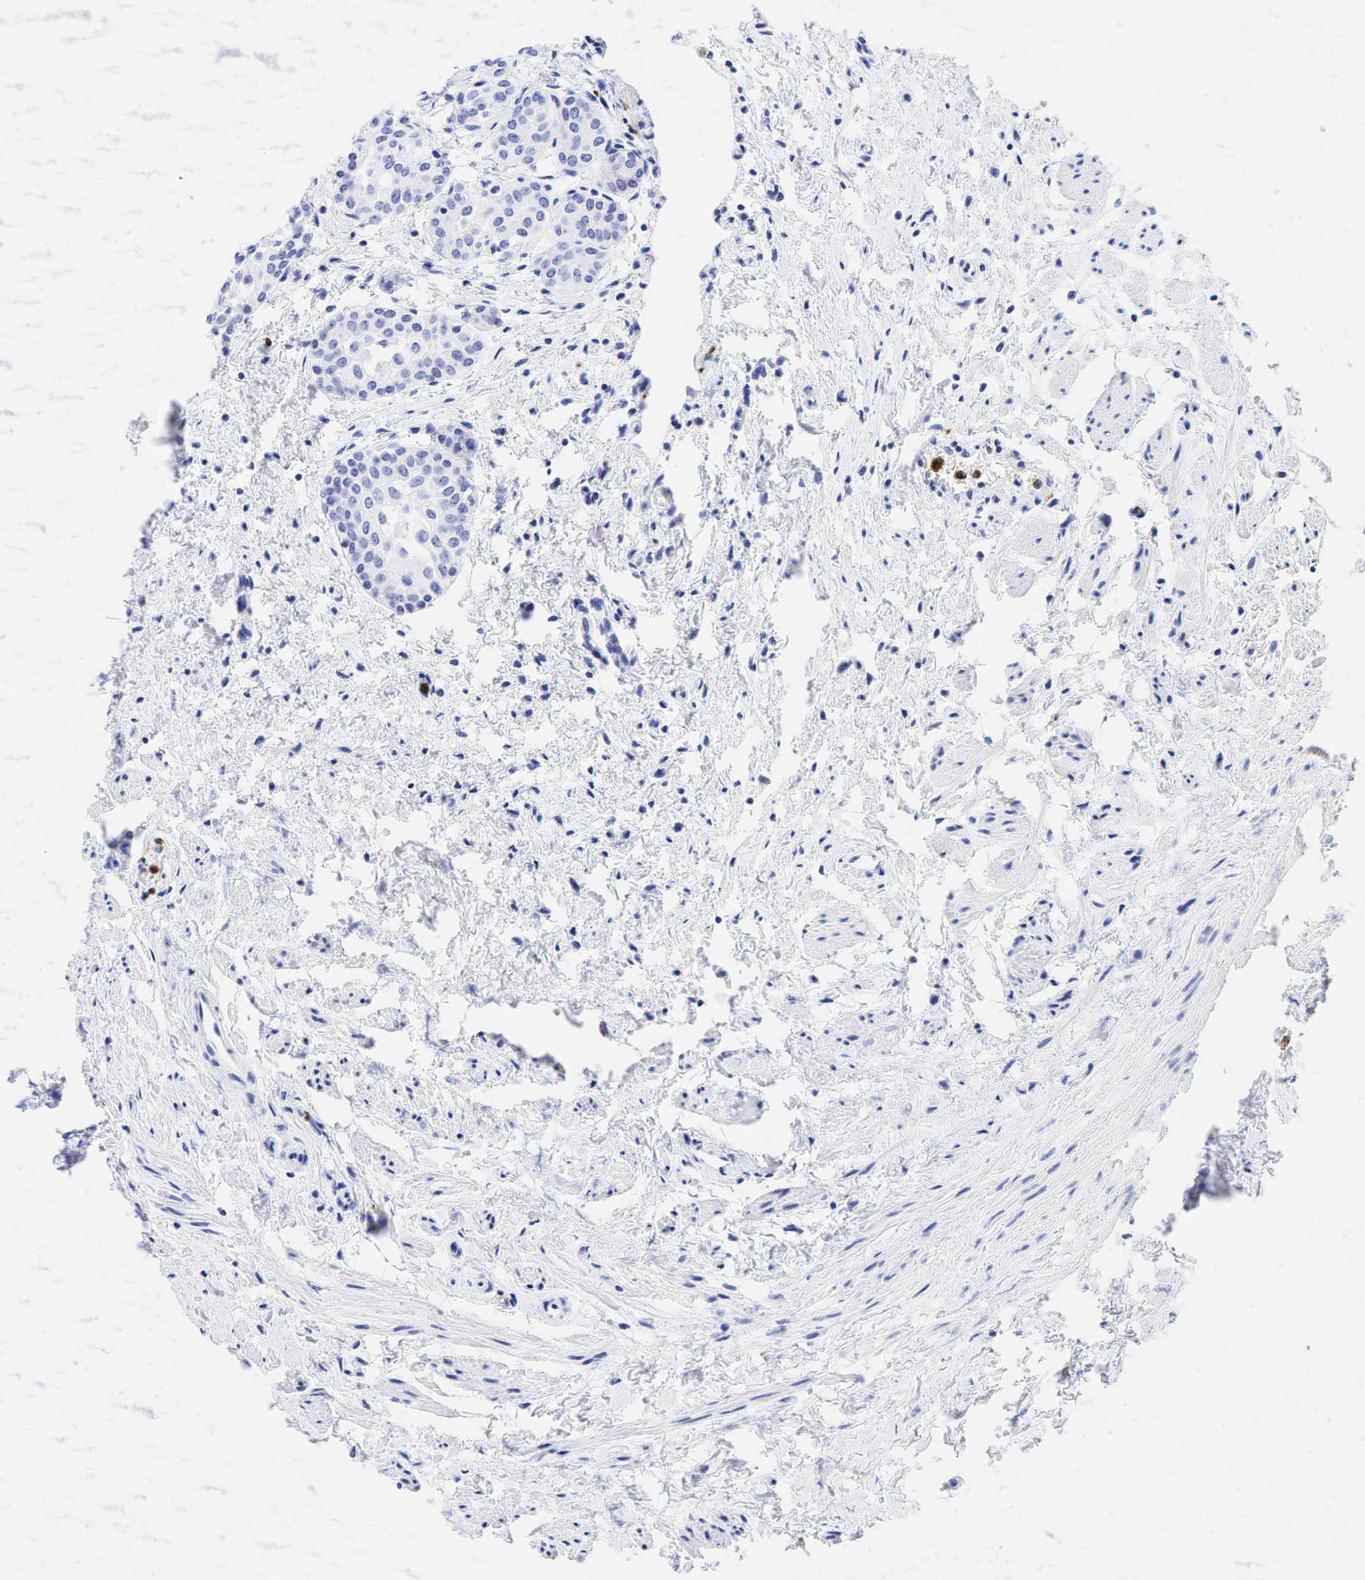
{"staining": {"intensity": "negative", "quantity": "none", "location": "none"}, "tissue": "urinary bladder", "cell_type": "Urothelial cells", "image_type": "normal", "snomed": [{"axis": "morphology", "description": "Normal tissue, NOS"}, {"axis": "topography", "description": "Urinary bladder"}], "caption": "This is a micrograph of immunohistochemistry staining of benign urinary bladder, which shows no staining in urothelial cells.", "gene": "FUT4", "patient": {"sex": "male", "age": 72}}